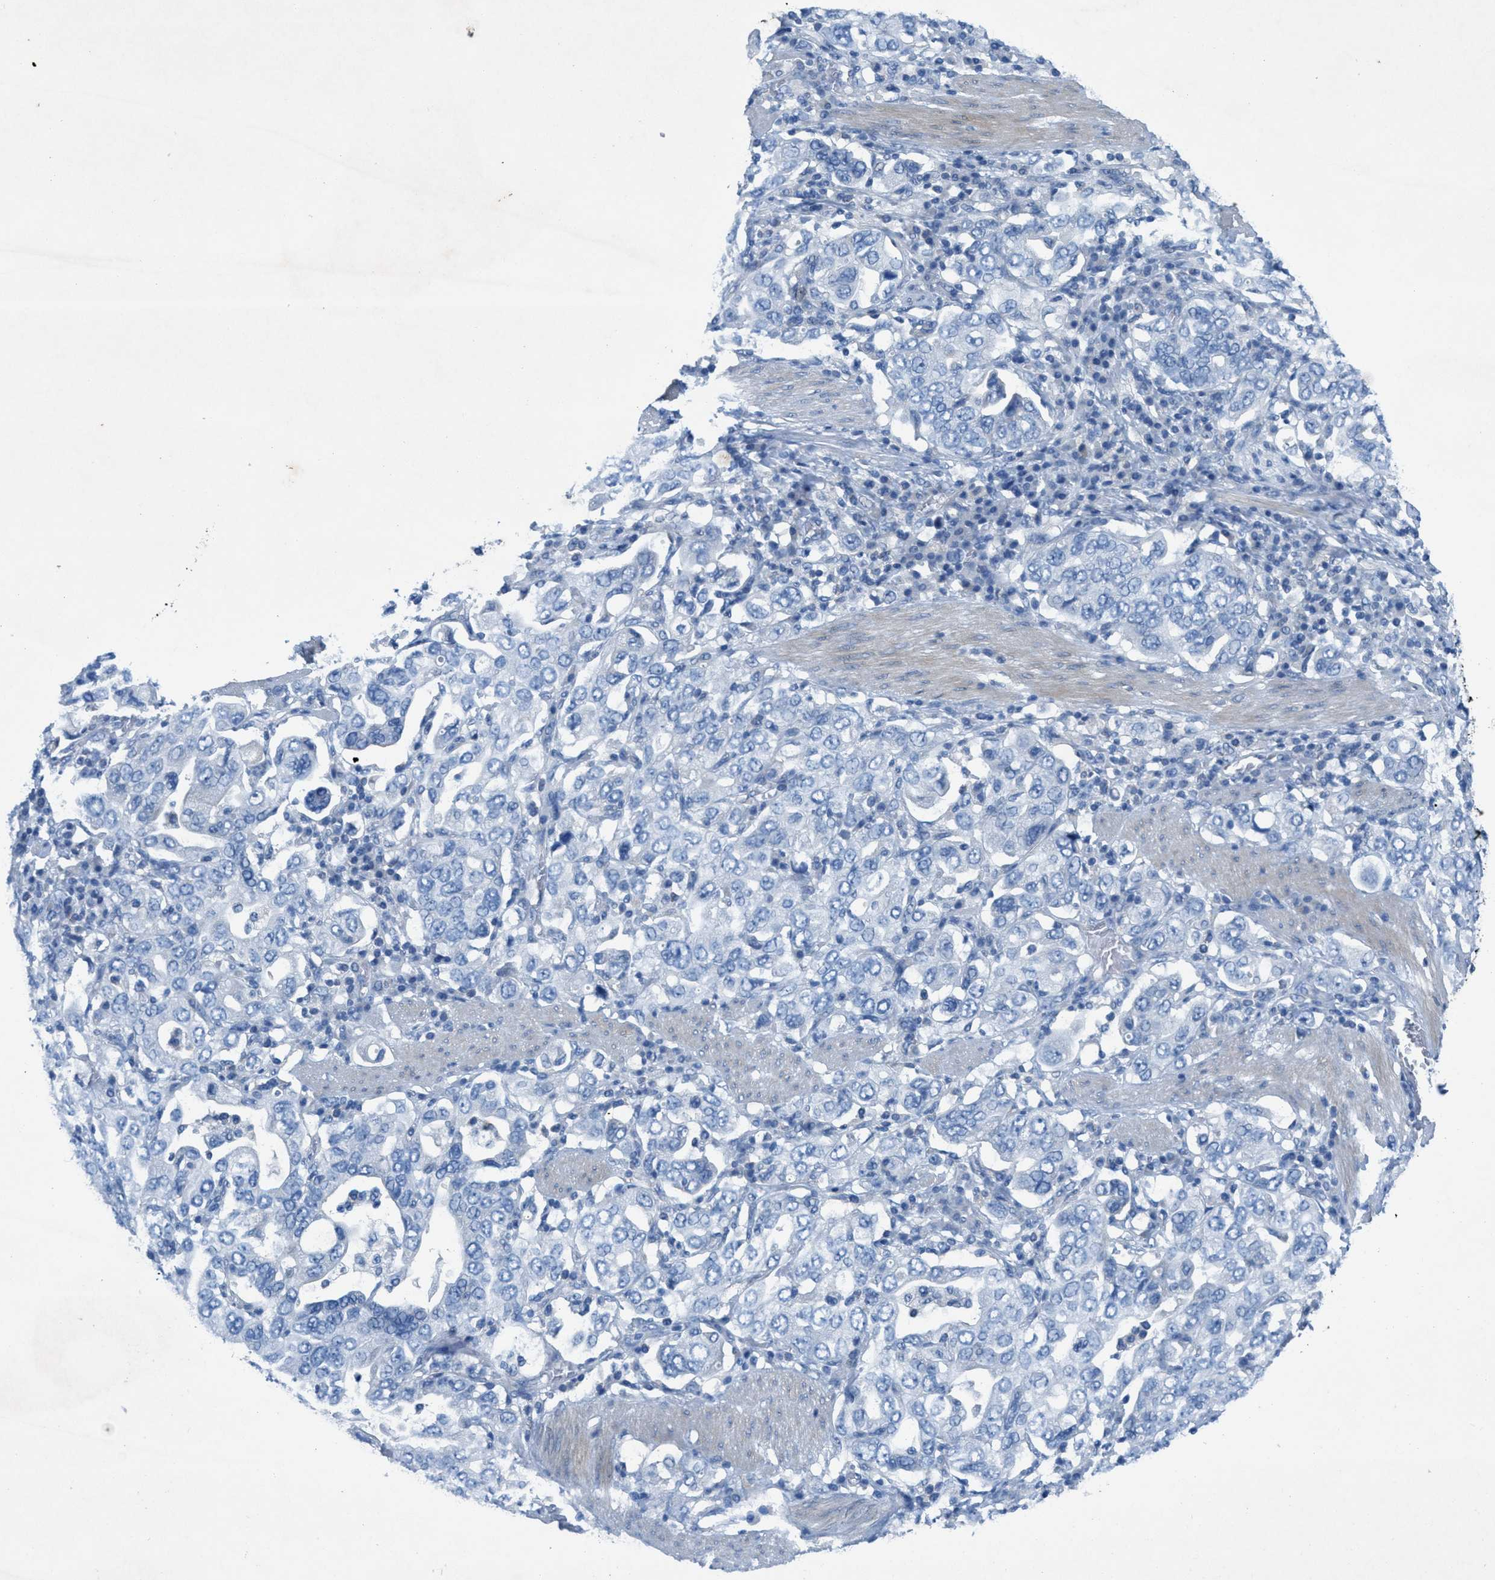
{"staining": {"intensity": "negative", "quantity": "none", "location": "none"}, "tissue": "stomach cancer", "cell_type": "Tumor cells", "image_type": "cancer", "snomed": [{"axis": "morphology", "description": "Adenocarcinoma, NOS"}, {"axis": "topography", "description": "Stomach, upper"}], "caption": "High magnification brightfield microscopy of stomach adenocarcinoma stained with DAB (brown) and counterstained with hematoxylin (blue): tumor cells show no significant expression.", "gene": "GALNT17", "patient": {"sex": "male", "age": 62}}